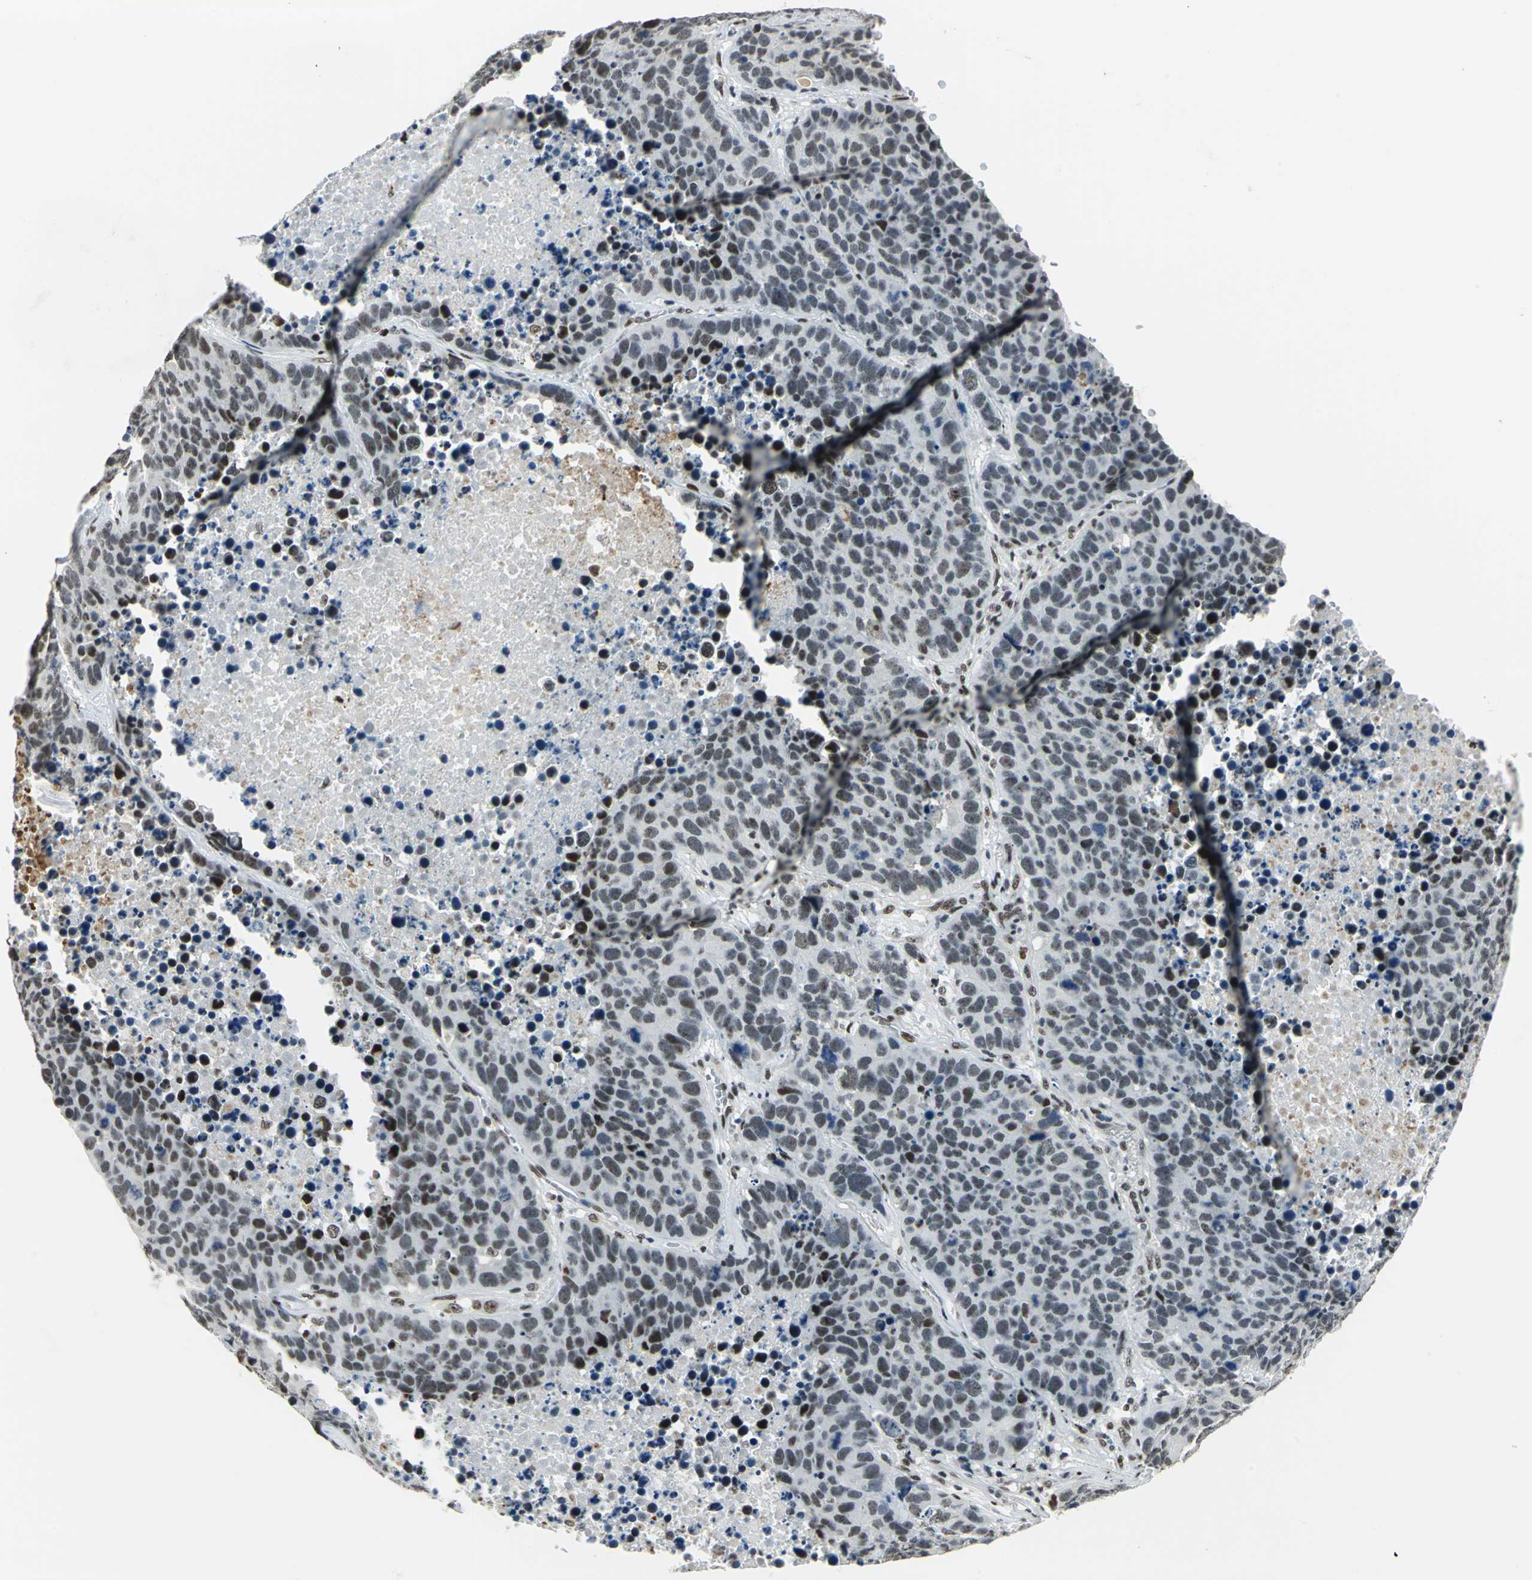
{"staining": {"intensity": "moderate", "quantity": ">75%", "location": "nuclear"}, "tissue": "carcinoid", "cell_type": "Tumor cells", "image_type": "cancer", "snomed": [{"axis": "morphology", "description": "Carcinoid, malignant, NOS"}, {"axis": "topography", "description": "Lung"}], "caption": "A brown stain labels moderate nuclear staining of a protein in carcinoid tumor cells.", "gene": "KAT6B", "patient": {"sex": "male", "age": 60}}